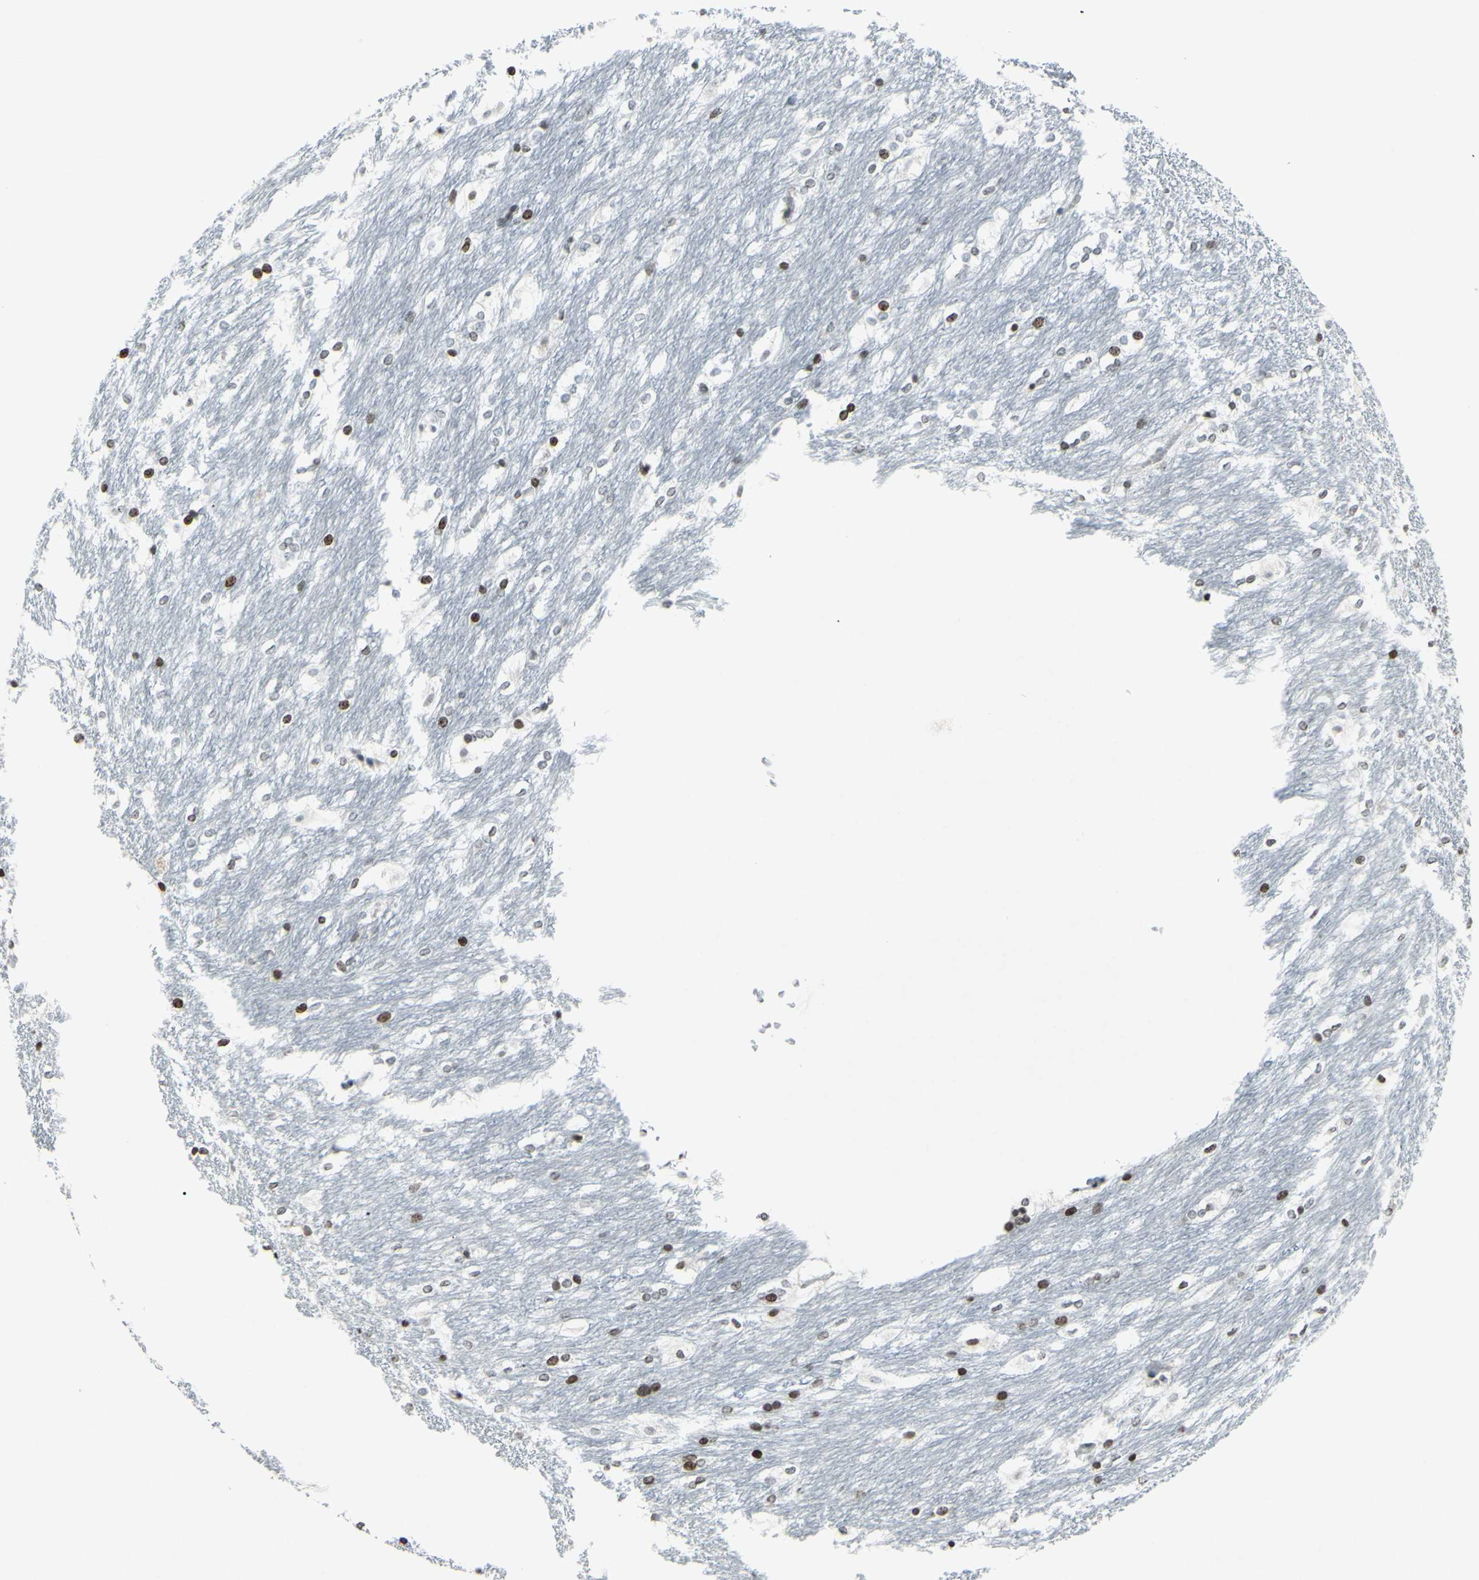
{"staining": {"intensity": "moderate", "quantity": "25%-75%", "location": "nuclear"}, "tissue": "caudate", "cell_type": "Glial cells", "image_type": "normal", "snomed": [{"axis": "morphology", "description": "Normal tissue, NOS"}, {"axis": "topography", "description": "Lateral ventricle wall"}], "caption": "Protein analysis of benign caudate shows moderate nuclear staining in about 25%-75% of glial cells.", "gene": "CD79B", "patient": {"sex": "female", "age": 19}}